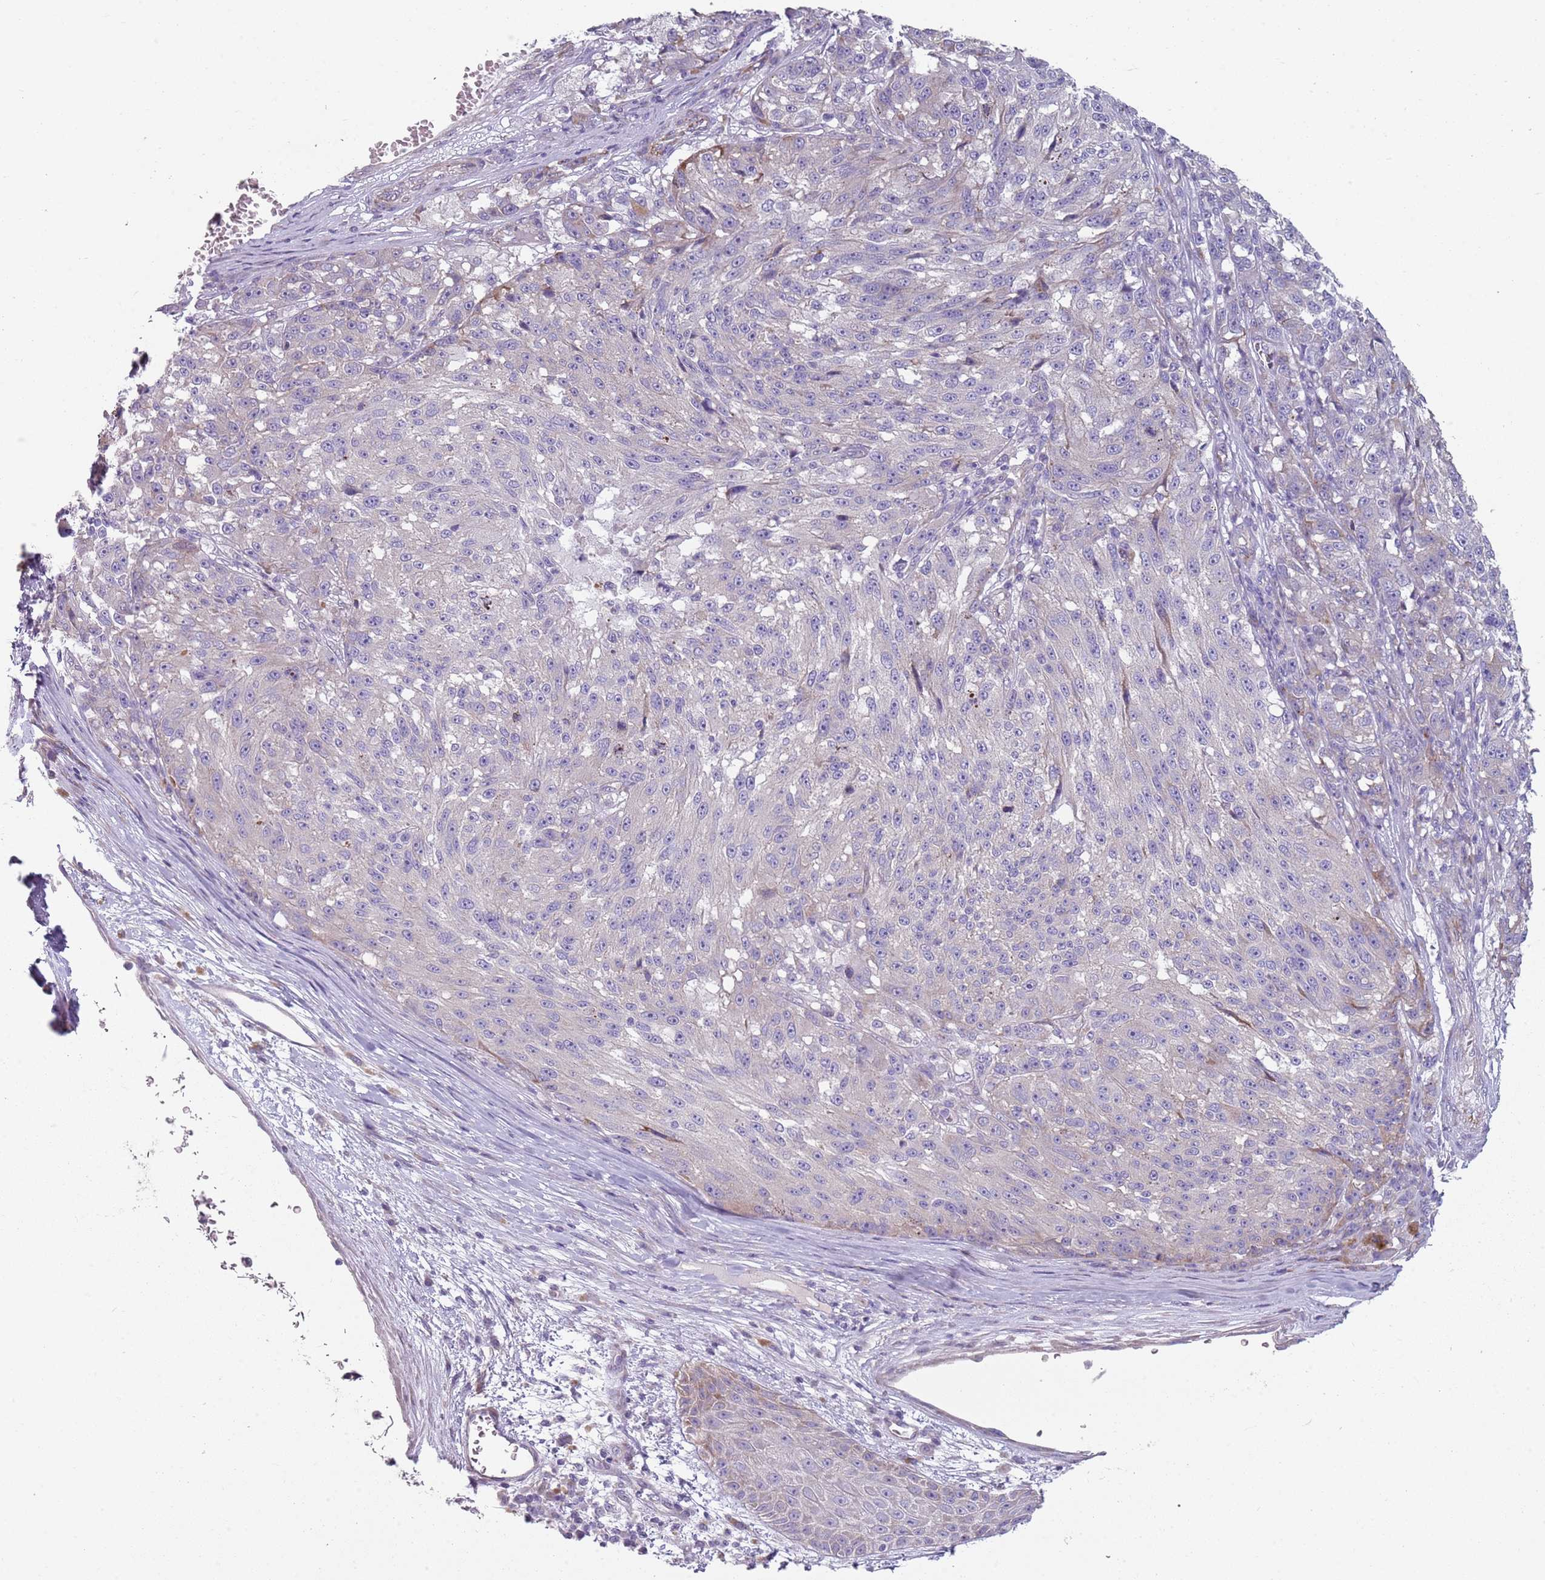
{"staining": {"intensity": "negative", "quantity": "none", "location": "none"}, "tissue": "melanoma", "cell_type": "Tumor cells", "image_type": "cancer", "snomed": [{"axis": "morphology", "description": "Malignant melanoma, NOS"}, {"axis": "topography", "description": "Skin"}], "caption": "This is an IHC histopathology image of human malignant melanoma. There is no expression in tumor cells.", "gene": "ZNF583", "patient": {"sex": "male", "age": 53}}